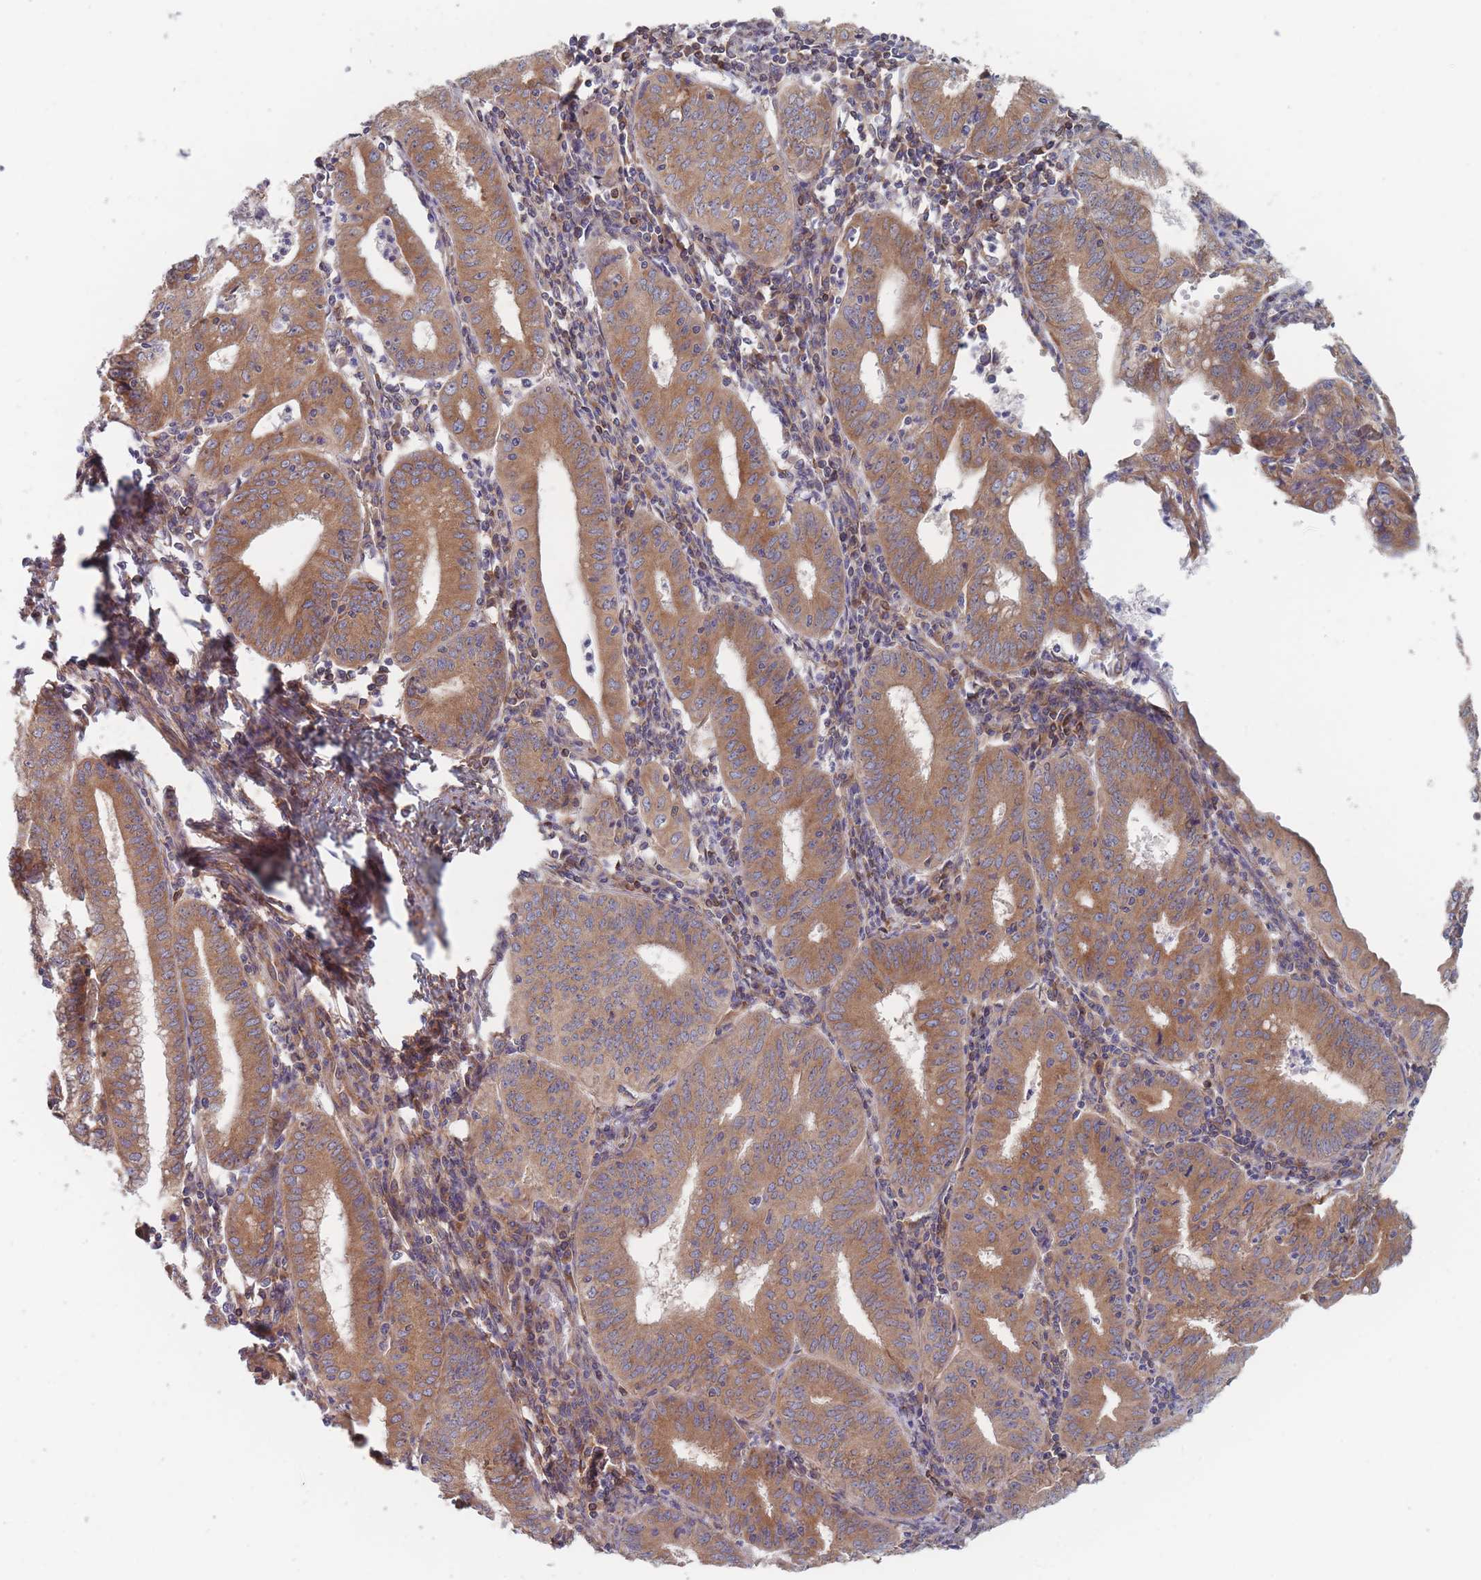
{"staining": {"intensity": "moderate", "quantity": ">75%", "location": "cytoplasmic/membranous"}, "tissue": "endometrial cancer", "cell_type": "Tumor cells", "image_type": "cancer", "snomed": [{"axis": "morphology", "description": "Adenocarcinoma, NOS"}, {"axis": "topography", "description": "Endometrium"}], "caption": "Endometrial adenocarcinoma stained with immunohistochemistry shows moderate cytoplasmic/membranous expression in about >75% of tumor cells. (DAB = brown stain, brightfield microscopy at high magnification).", "gene": "KDSR", "patient": {"sex": "female", "age": 60}}